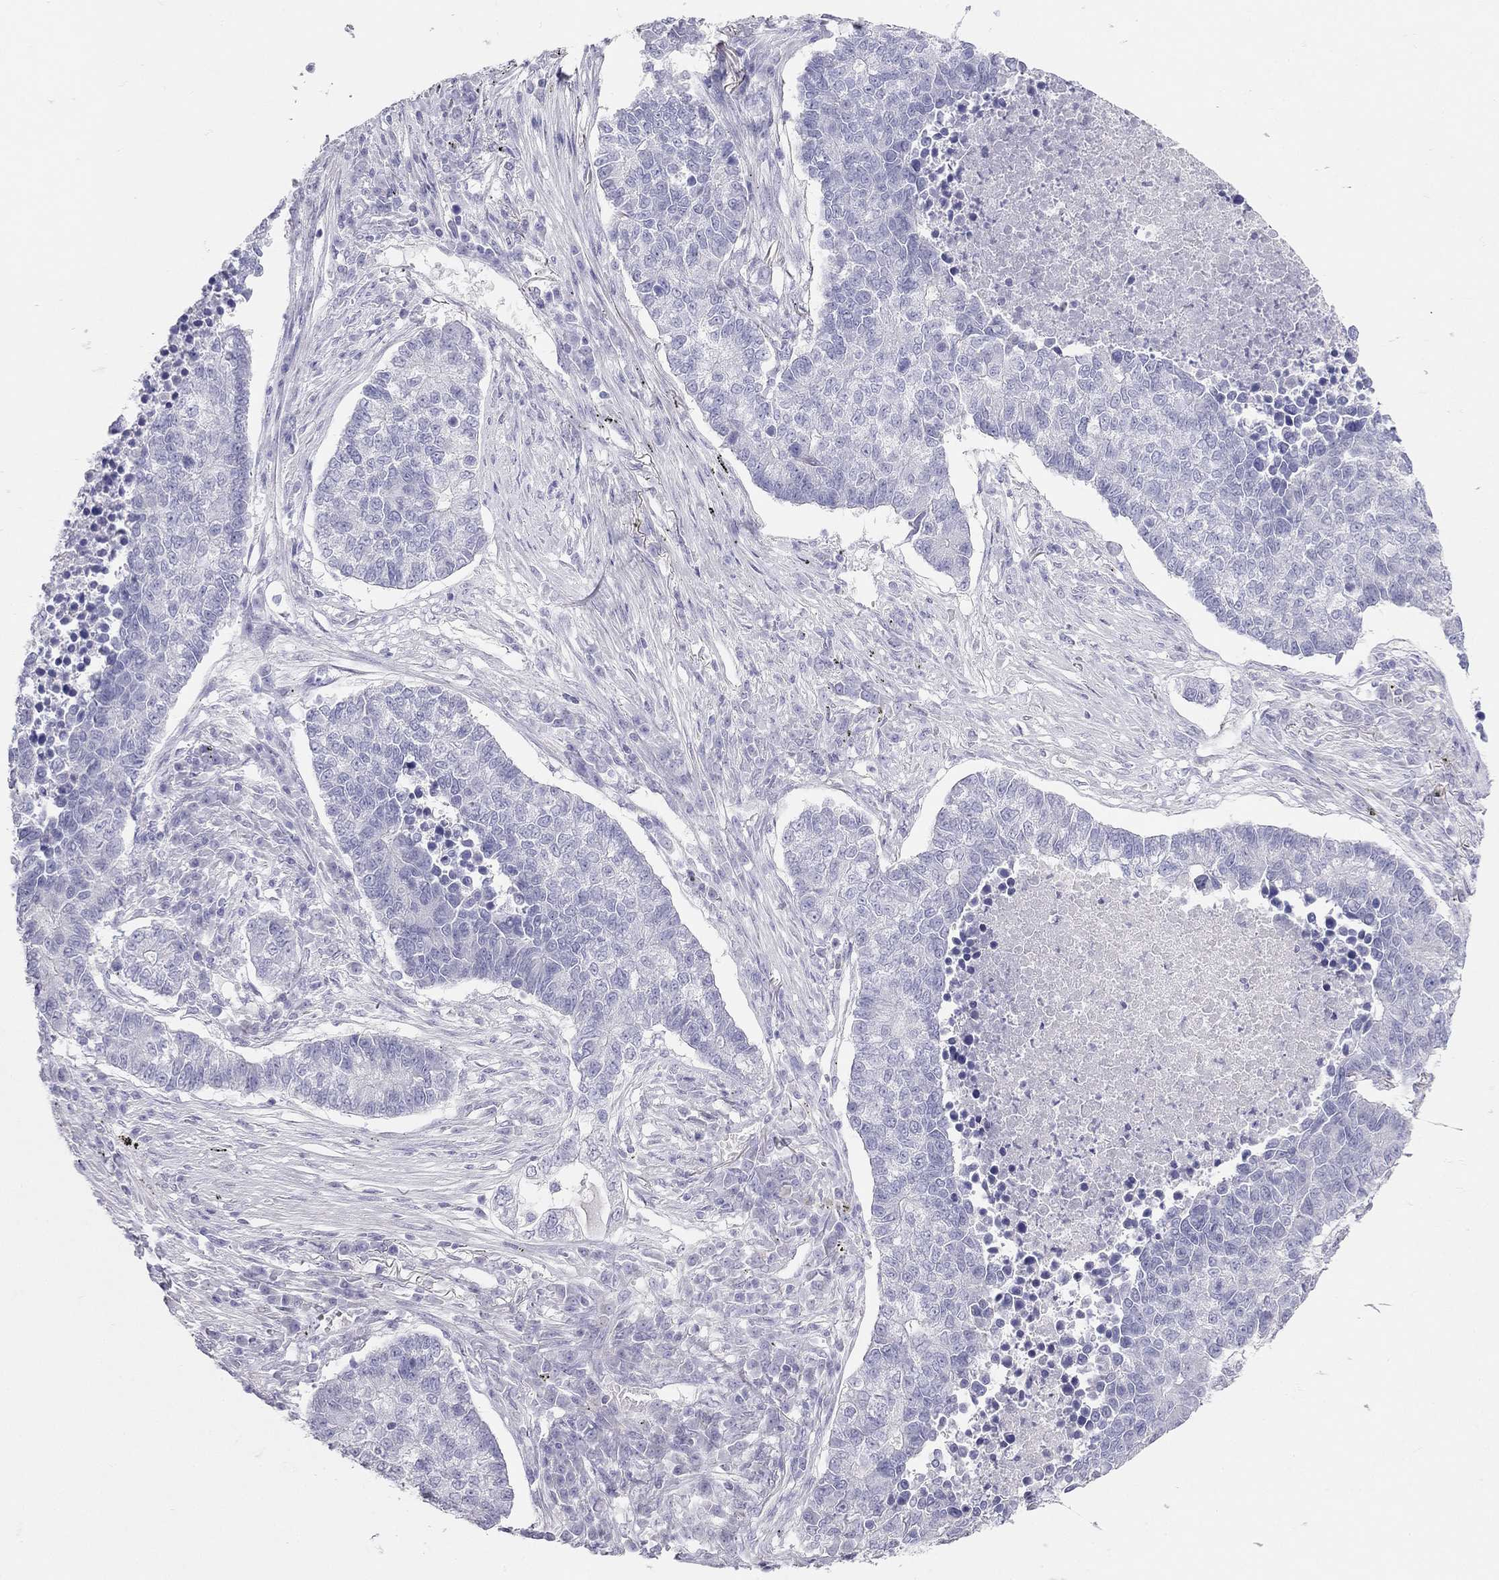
{"staining": {"intensity": "negative", "quantity": "none", "location": "none"}, "tissue": "lung cancer", "cell_type": "Tumor cells", "image_type": "cancer", "snomed": [{"axis": "morphology", "description": "Adenocarcinoma, NOS"}, {"axis": "topography", "description": "Lung"}], "caption": "Adenocarcinoma (lung) was stained to show a protein in brown. There is no significant staining in tumor cells.", "gene": "RFLNA", "patient": {"sex": "male", "age": 57}}